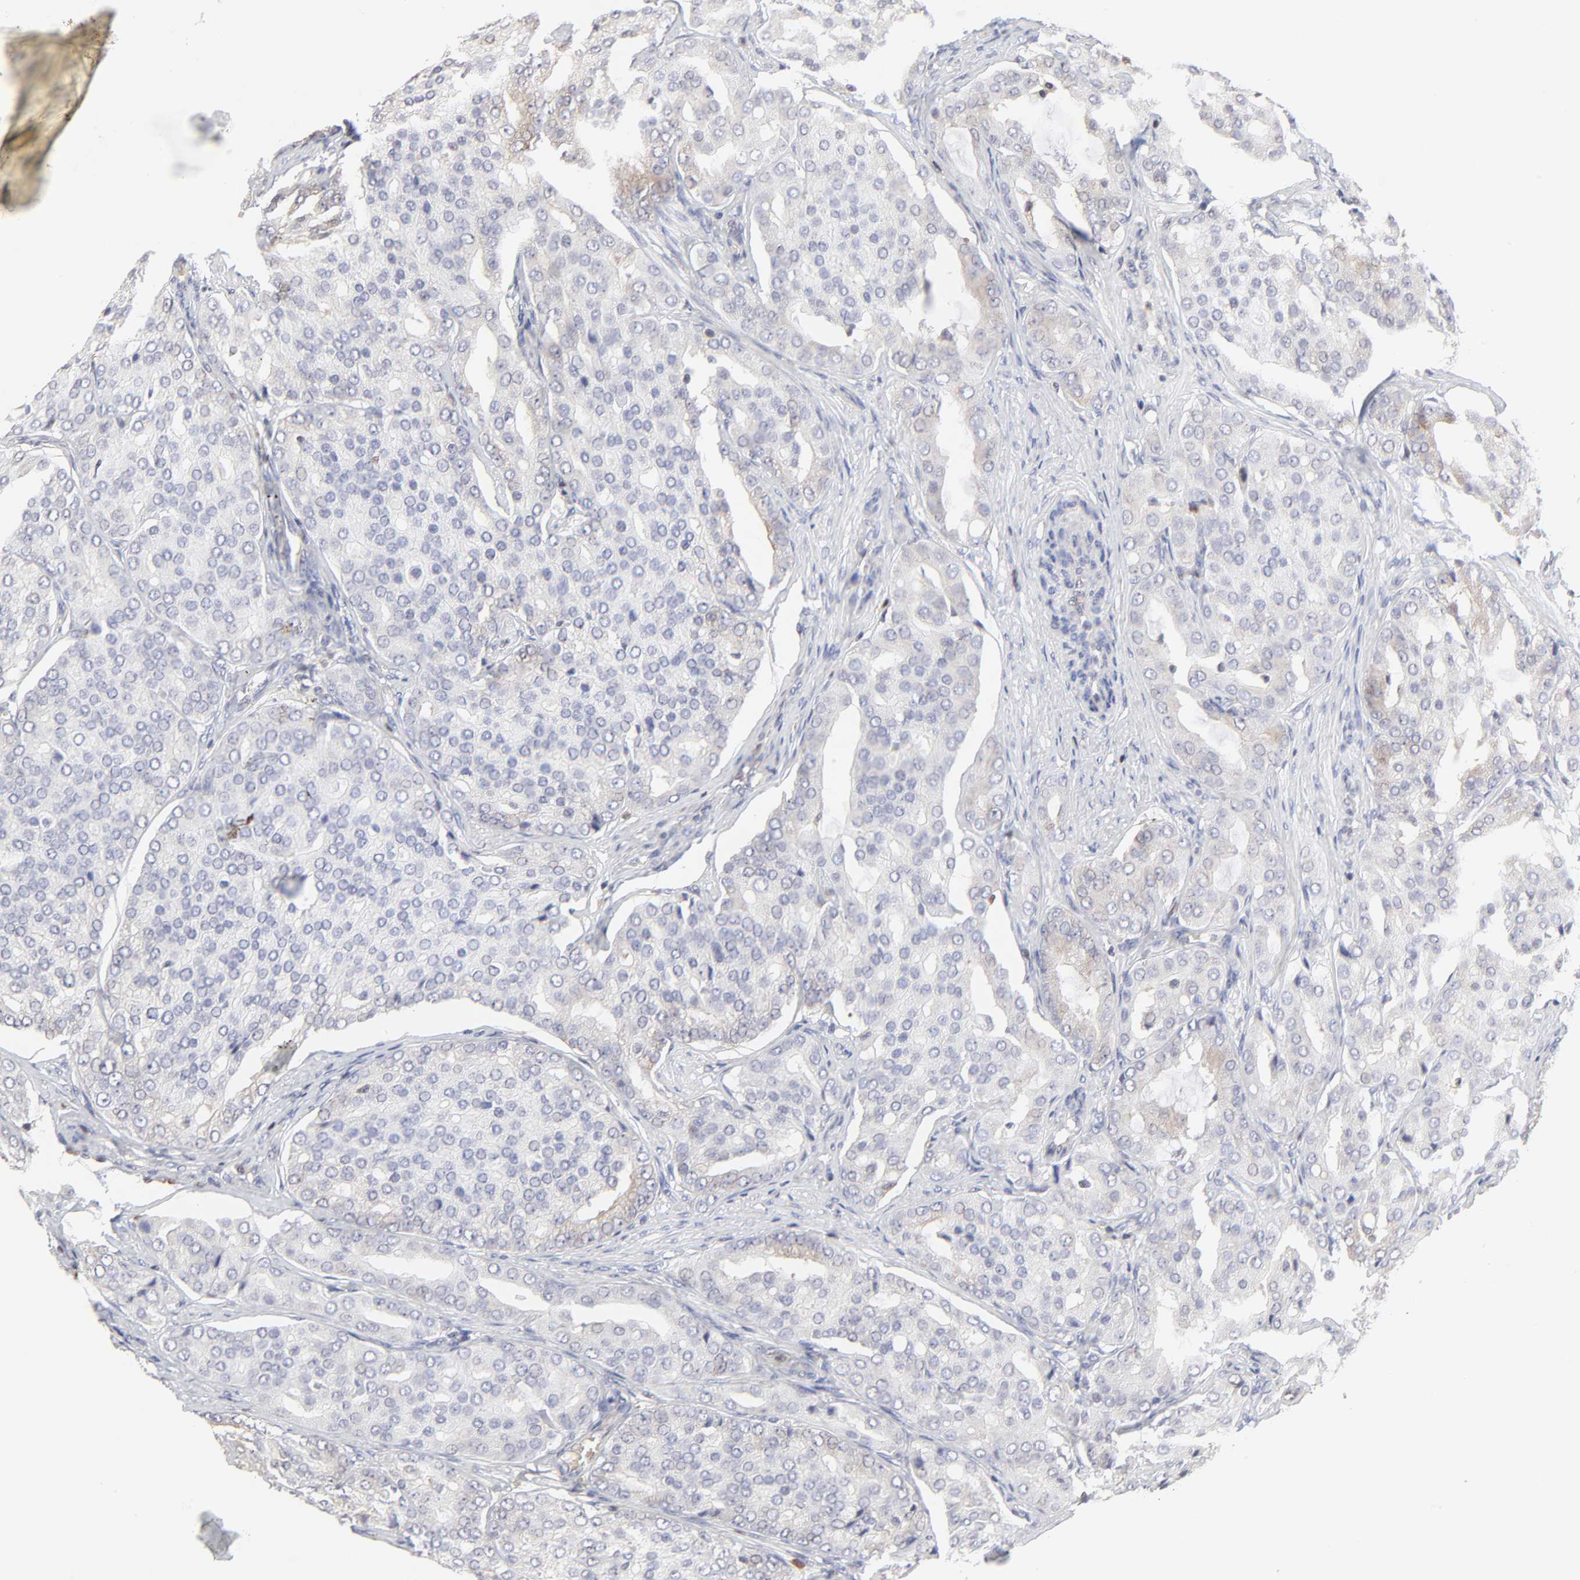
{"staining": {"intensity": "negative", "quantity": "none", "location": "none"}, "tissue": "prostate cancer", "cell_type": "Tumor cells", "image_type": "cancer", "snomed": [{"axis": "morphology", "description": "Adenocarcinoma, High grade"}, {"axis": "topography", "description": "Prostate"}], "caption": "IHC micrograph of neoplastic tissue: adenocarcinoma (high-grade) (prostate) stained with DAB exhibits no significant protein expression in tumor cells.", "gene": "CASP3", "patient": {"sex": "male", "age": 64}}